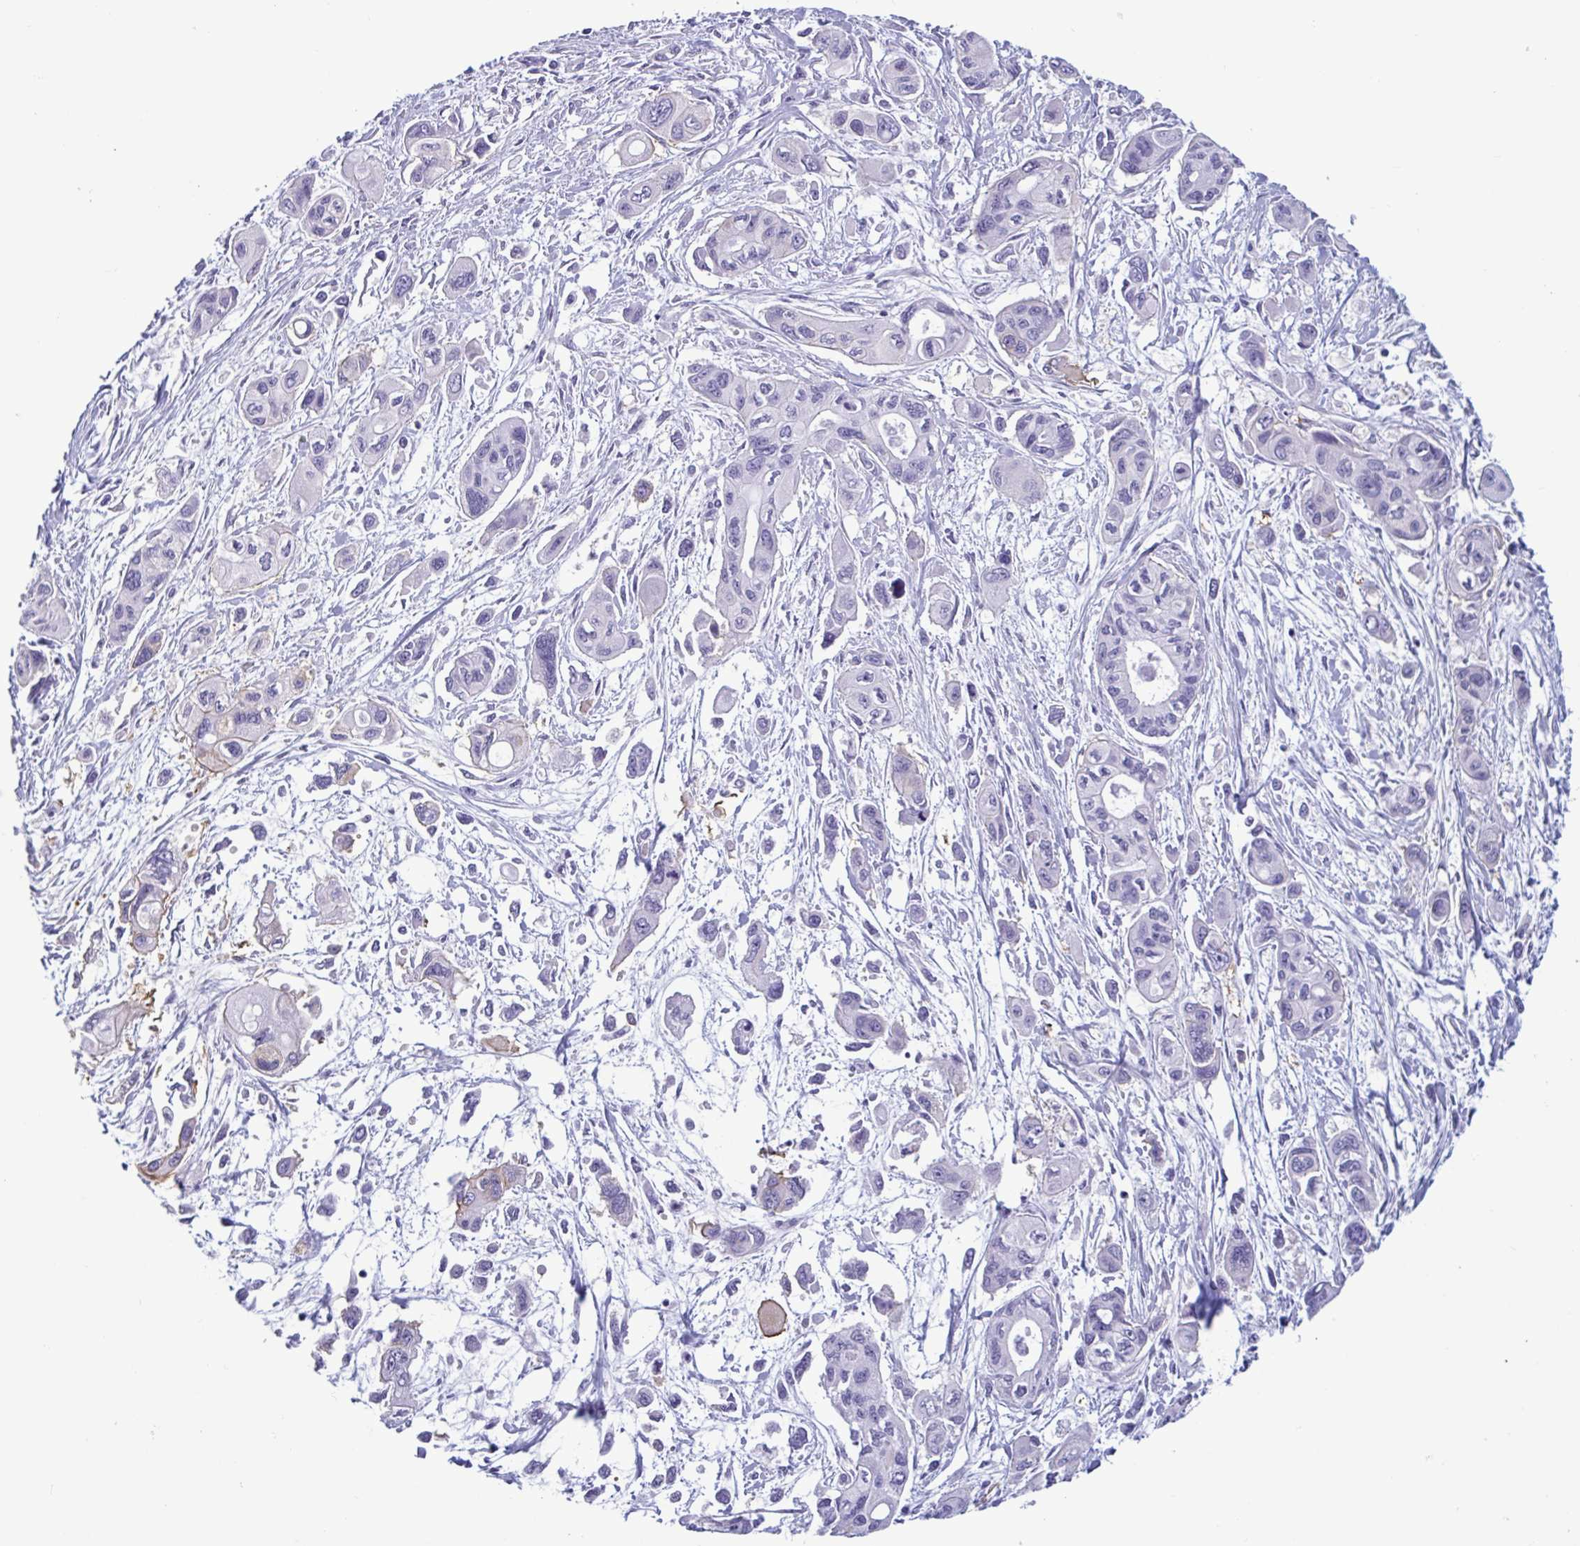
{"staining": {"intensity": "negative", "quantity": "none", "location": "none"}, "tissue": "pancreatic cancer", "cell_type": "Tumor cells", "image_type": "cancer", "snomed": [{"axis": "morphology", "description": "Adenocarcinoma, NOS"}, {"axis": "topography", "description": "Pancreas"}], "caption": "Pancreatic cancer (adenocarcinoma) was stained to show a protein in brown. There is no significant positivity in tumor cells.", "gene": "SLC2A1", "patient": {"sex": "female", "age": 47}}